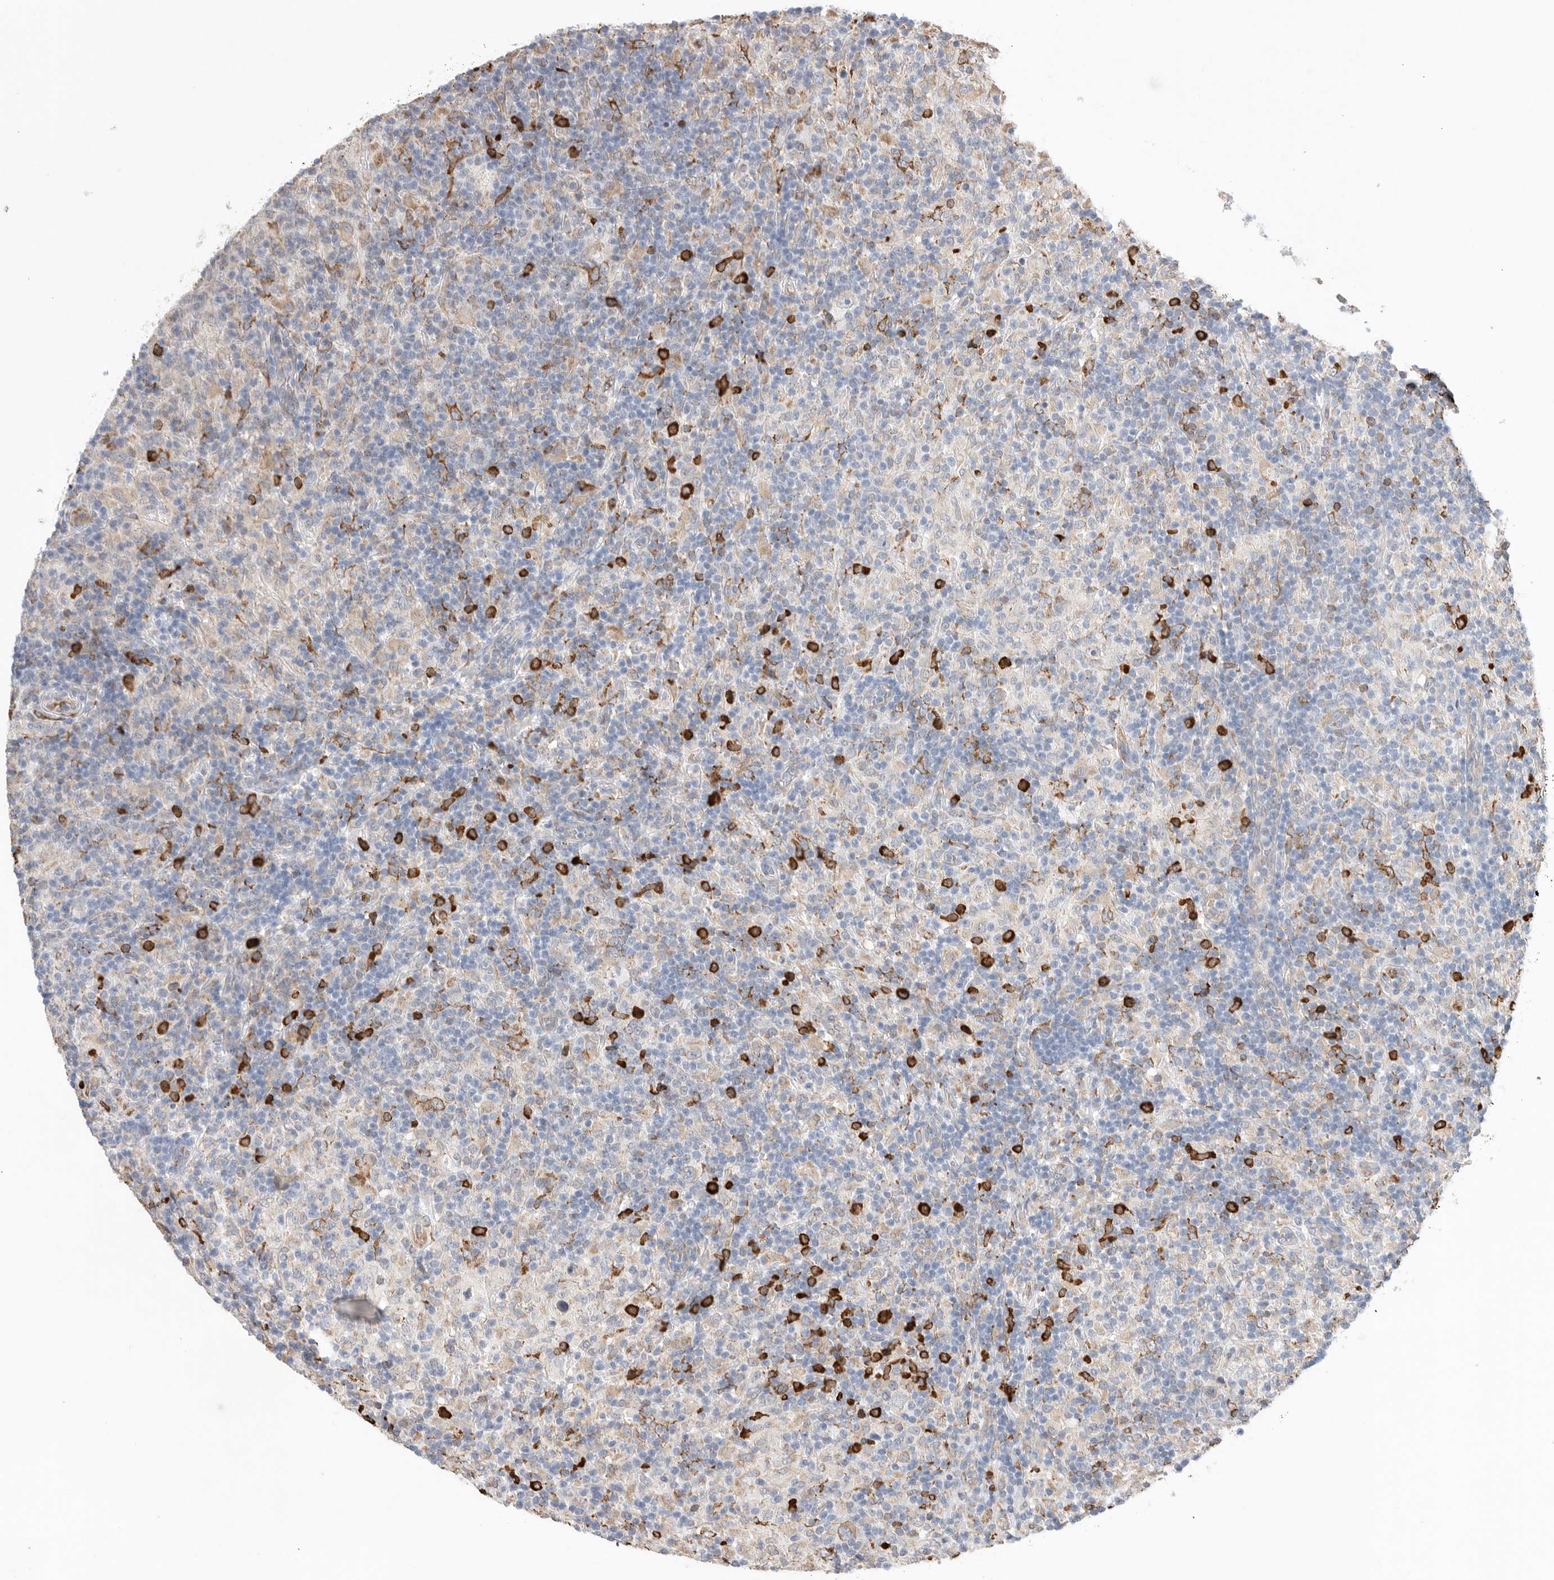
{"staining": {"intensity": "strong", "quantity": "25%-75%", "location": "cytoplasmic/membranous"}, "tissue": "lymphoma", "cell_type": "Tumor cells", "image_type": "cancer", "snomed": [{"axis": "morphology", "description": "Hodgkin's disease, NOS"}, {"axis": "topography", "description": "Lymph node"}], "caption": "Brown immunohistochemical staining in lymphoma displays strong cytoplasmic/membranous staining in about 25%-75% of tumor cells.", "gene": "BLOC1S5", "patient": {"sex": "male", "age": 70}}